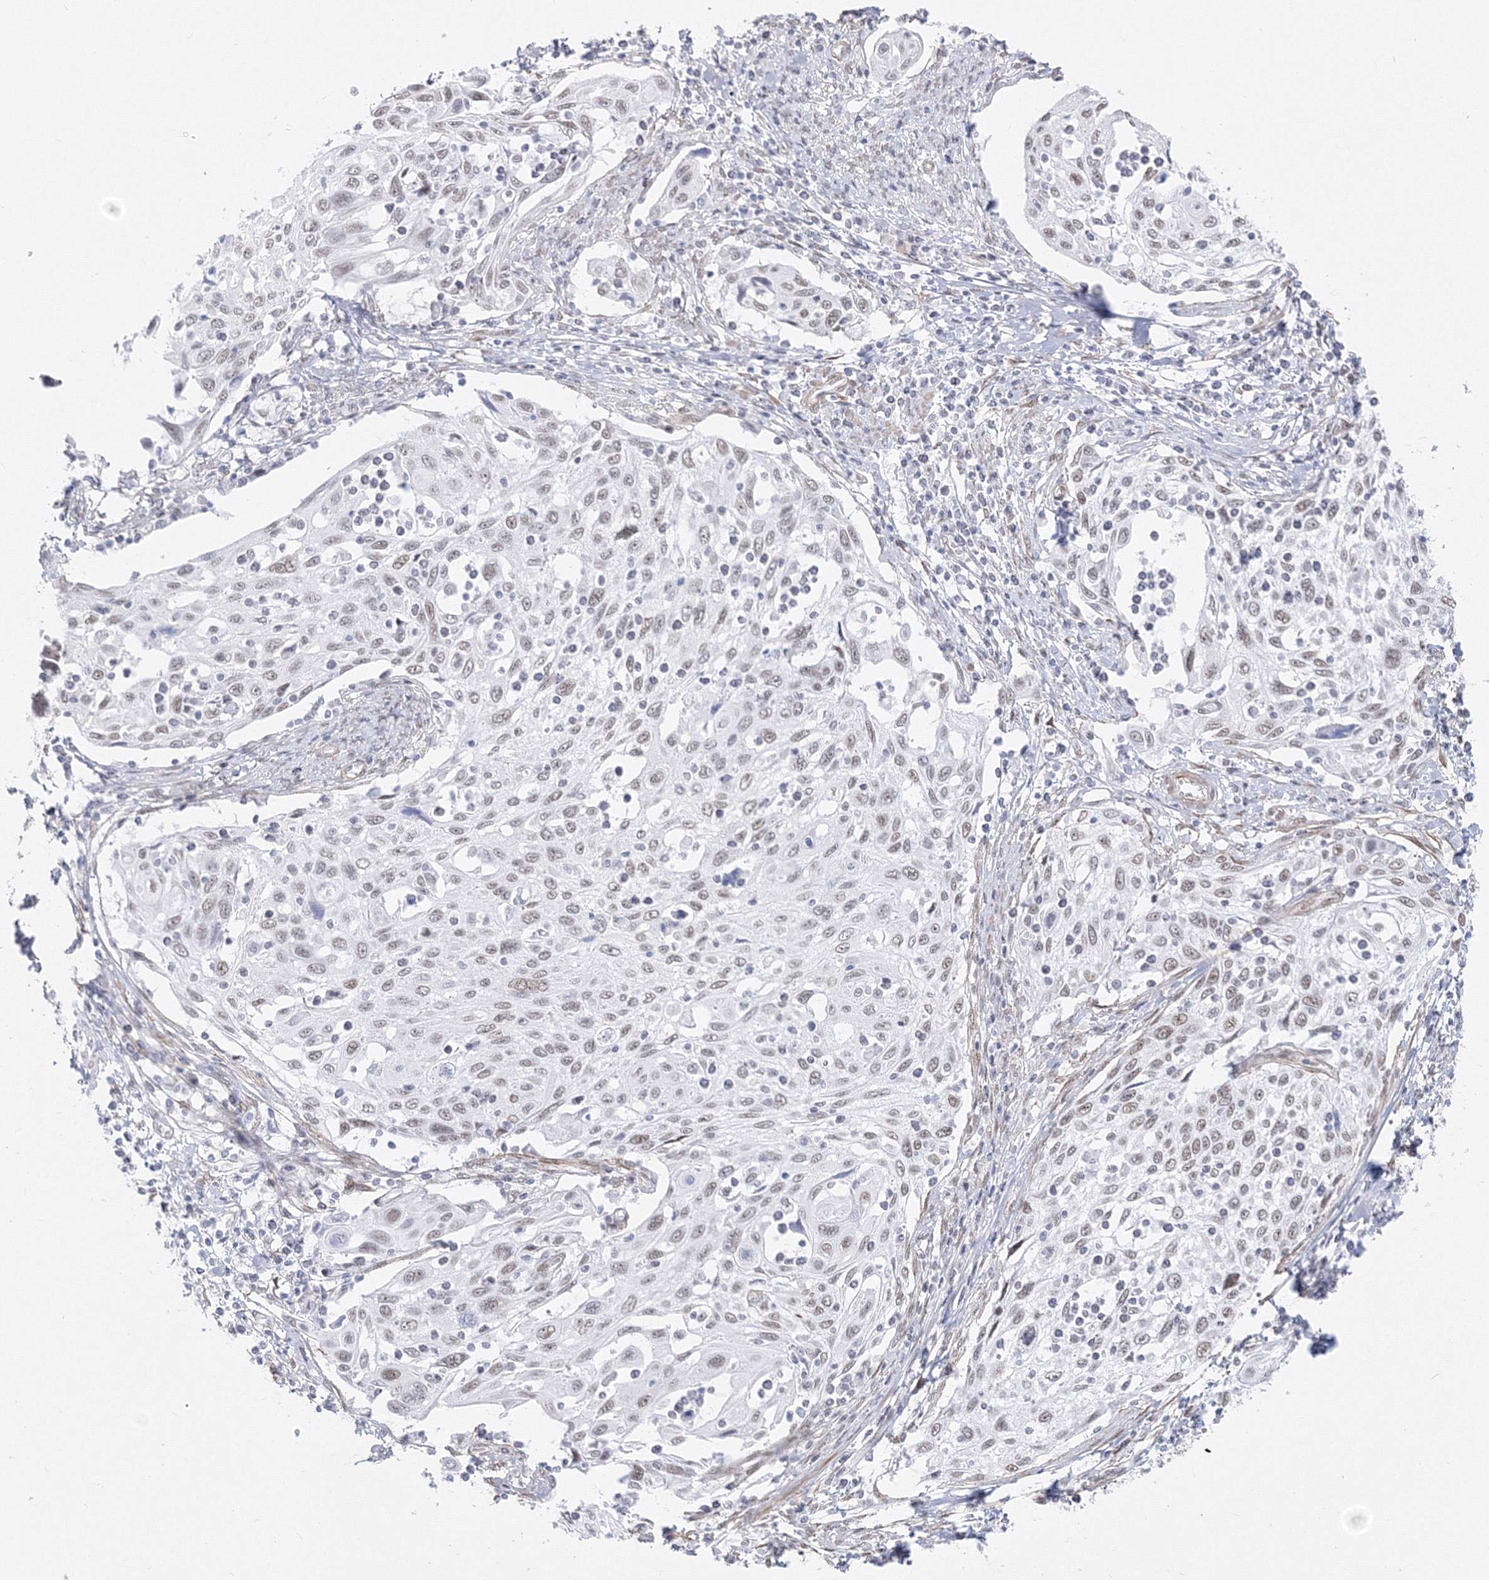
{"staining": {"intensity": "negative", "quantity": "none", "location": "none"}, "tissue": "cervical cancer", "cell_type": "Tumor cells", "image_type": "cancer", "snomed": [{"axis": "morphology", "description": "Squamous cell carcinoma, NOS"}, {"axis": "topography", "description": "Cervix"}], "caption": "Tumor cells are negative for brown protein staining in squamous cell carcinoma (cervical).", "gene": "ZNF638", "patient": {"sex": "female", "age": 70}}